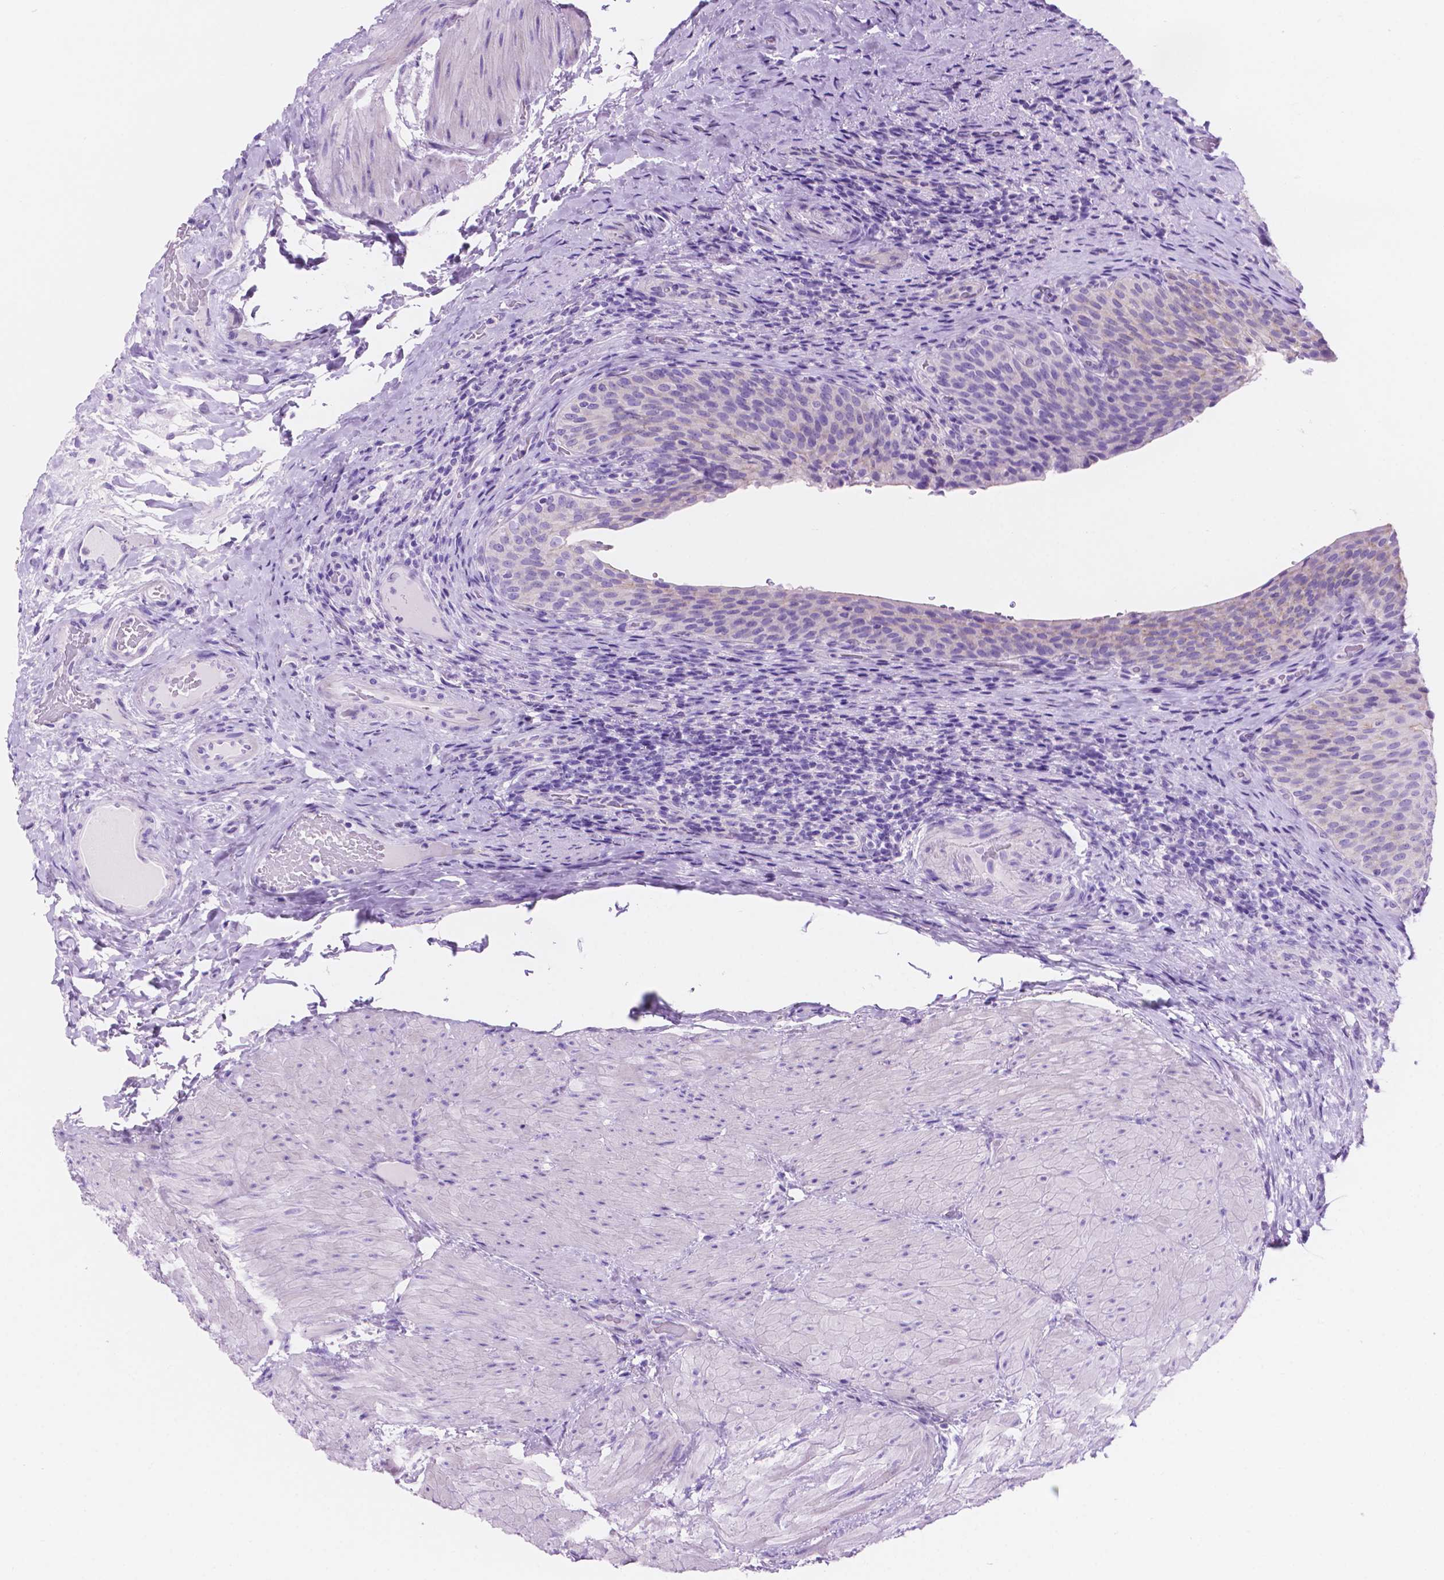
{"staining": {"intensity": "negative", "quantity": "none", "location": "none"}, "tissue": "urinary bladder", "cell_type": "Urothelial cells", "image_type": "normal", "snomed": [{"axis": "morphology", "description": "Normal tissue, NOS"}, {"axis": "topography", "description": "Urinary bladder"}, {"axis": "topography", "description": "Peripheral nerve tissue"}], "caption": "Immunohistochemical staining of normal human urinary bladder displays no significant expression in urothelial cells.", "gene": "IGFN1", "patient": {"sex": "male", "age": 66}}